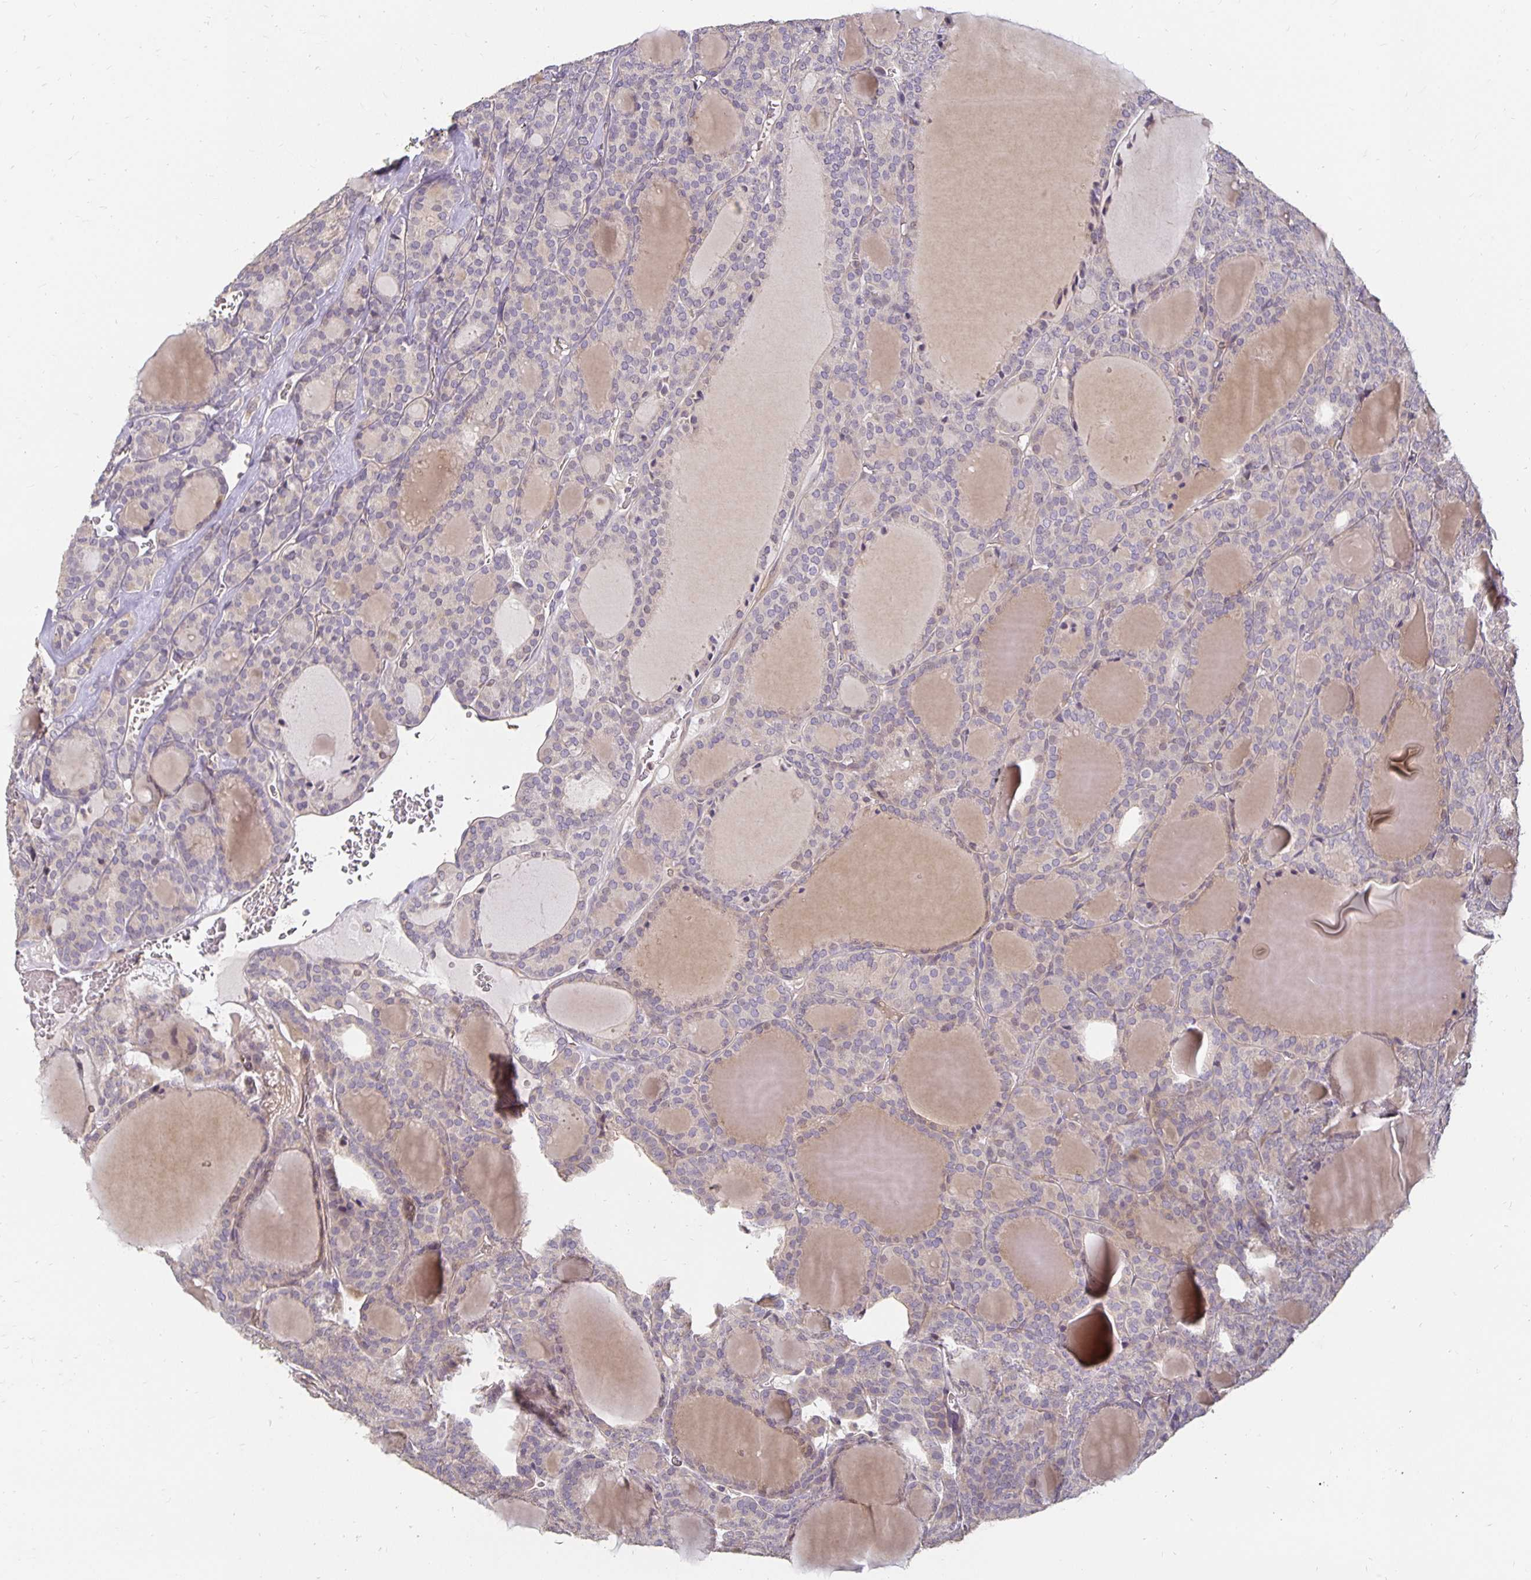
{"staining": {"intensity": "negative", "quantity": "none", "location": "none"}, "tissue": "thyroid cancer", "cell_type": "Tumor cells", "image_type": "cancer", "snomed": [{"axis": "morphology", "description": "Follicular adenoma carcinoma, NOS"}, {"axis": "topography", "description": "Thyroid gland"}], "caption": "The IHC micrograph has no significant positivity in tumor cells of follicular adenoma carcinoma (thyroid) tissue. The staining is performed using DAB brown chromogen with nuclei counter-stained in using hematoxylin.", "gene": "CST6", "patient": {"sex": "male", "age": 74}}